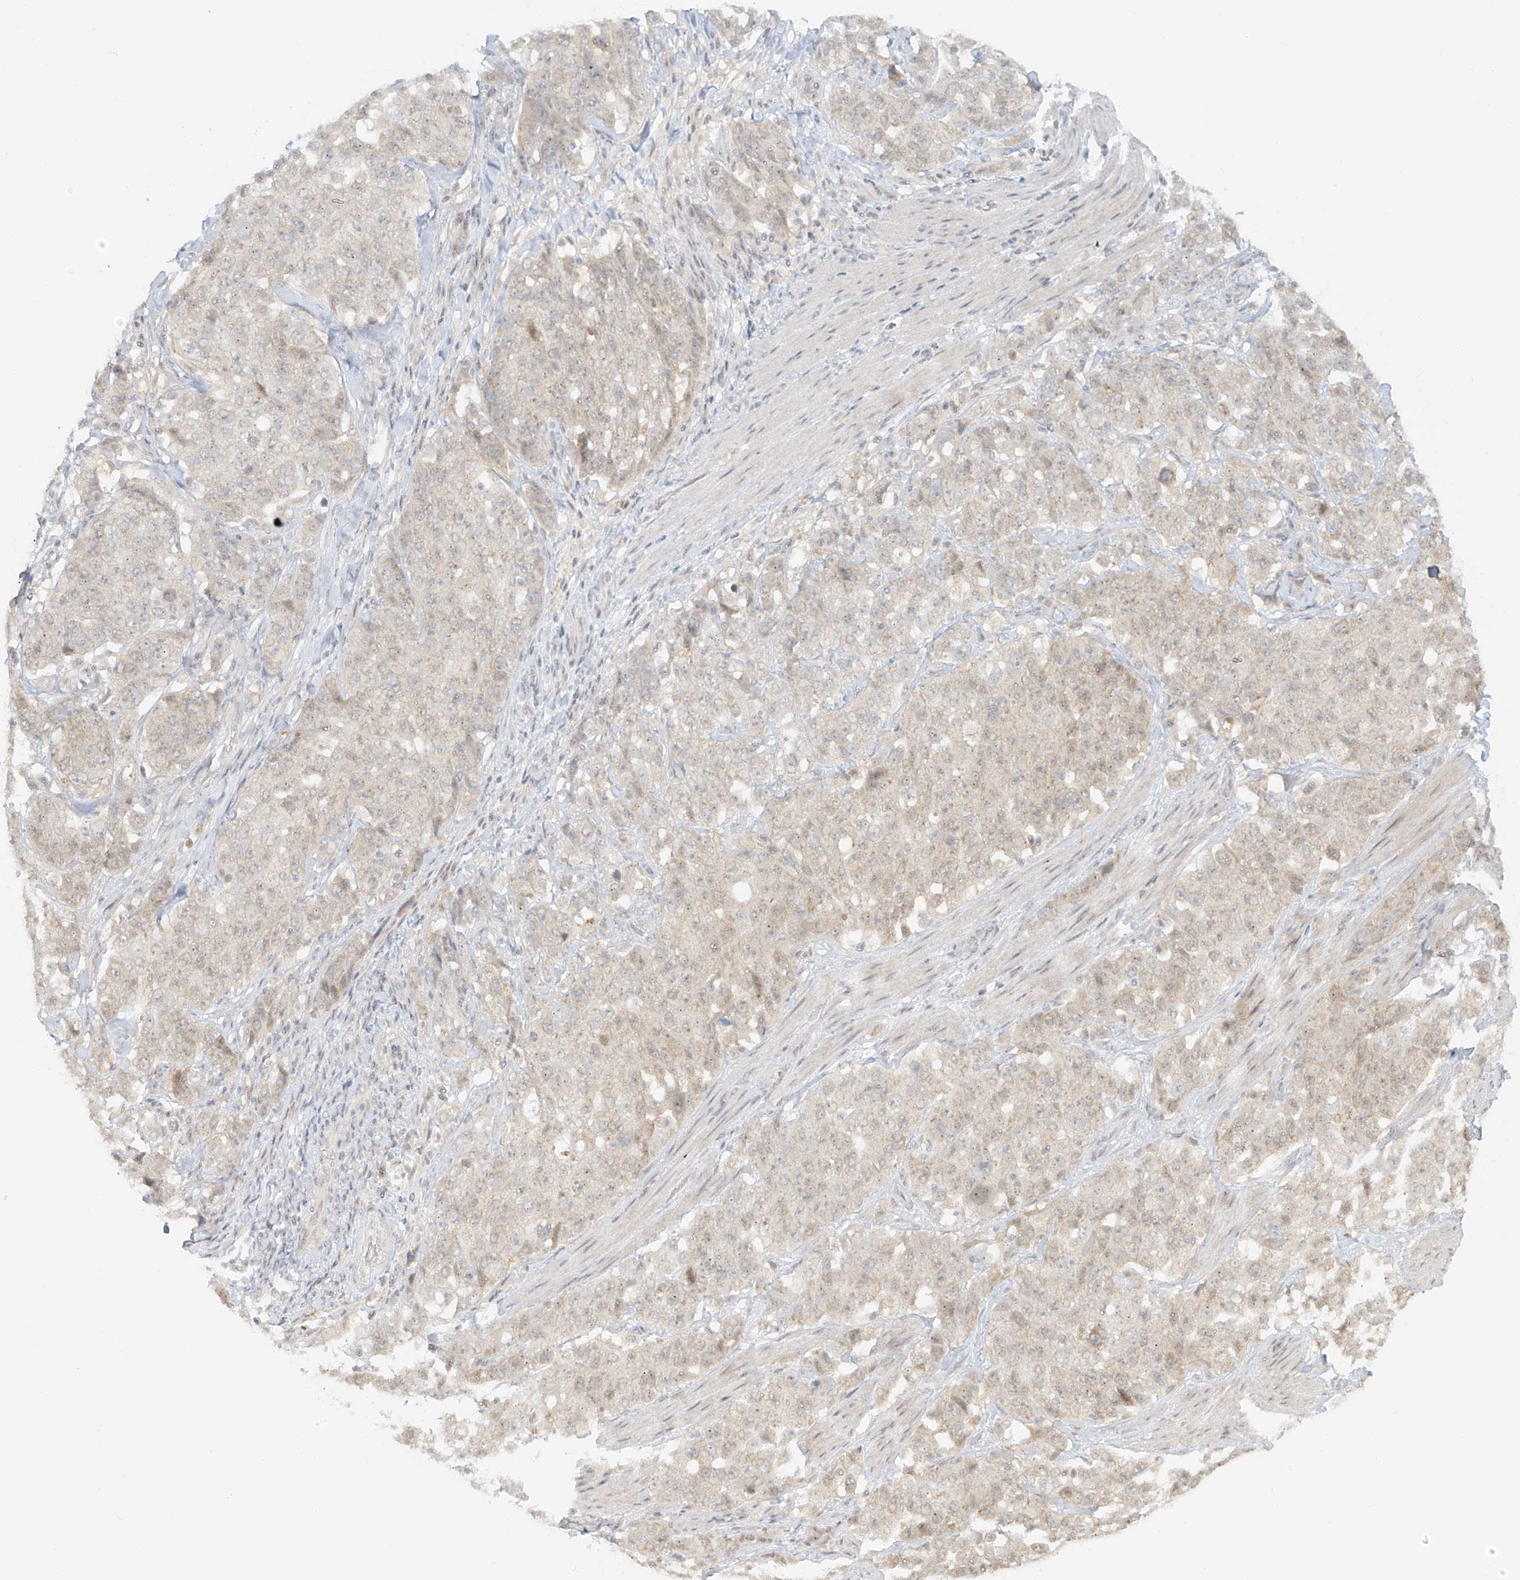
{"staining": {"intensity": "negative", "quantity": "none", "location": "none"}, "tissue": "stomach cancer", "cell_type": "Tumor cells", "image_type": "cancer", "snomed": [{"axis": "morphology", "description": "Adenocarcinoma, NOS"}, {"axis": "topography", "description": "Stomach"}], "caption": "An immunohistochemistry (IHC) image of stomach cancer is shown. There is no staining in tumor cells of stomach cancer. Nuclei are stained in blue.", "gene": "MIPEP", "patient": {"sex": "male", "age": 48}}